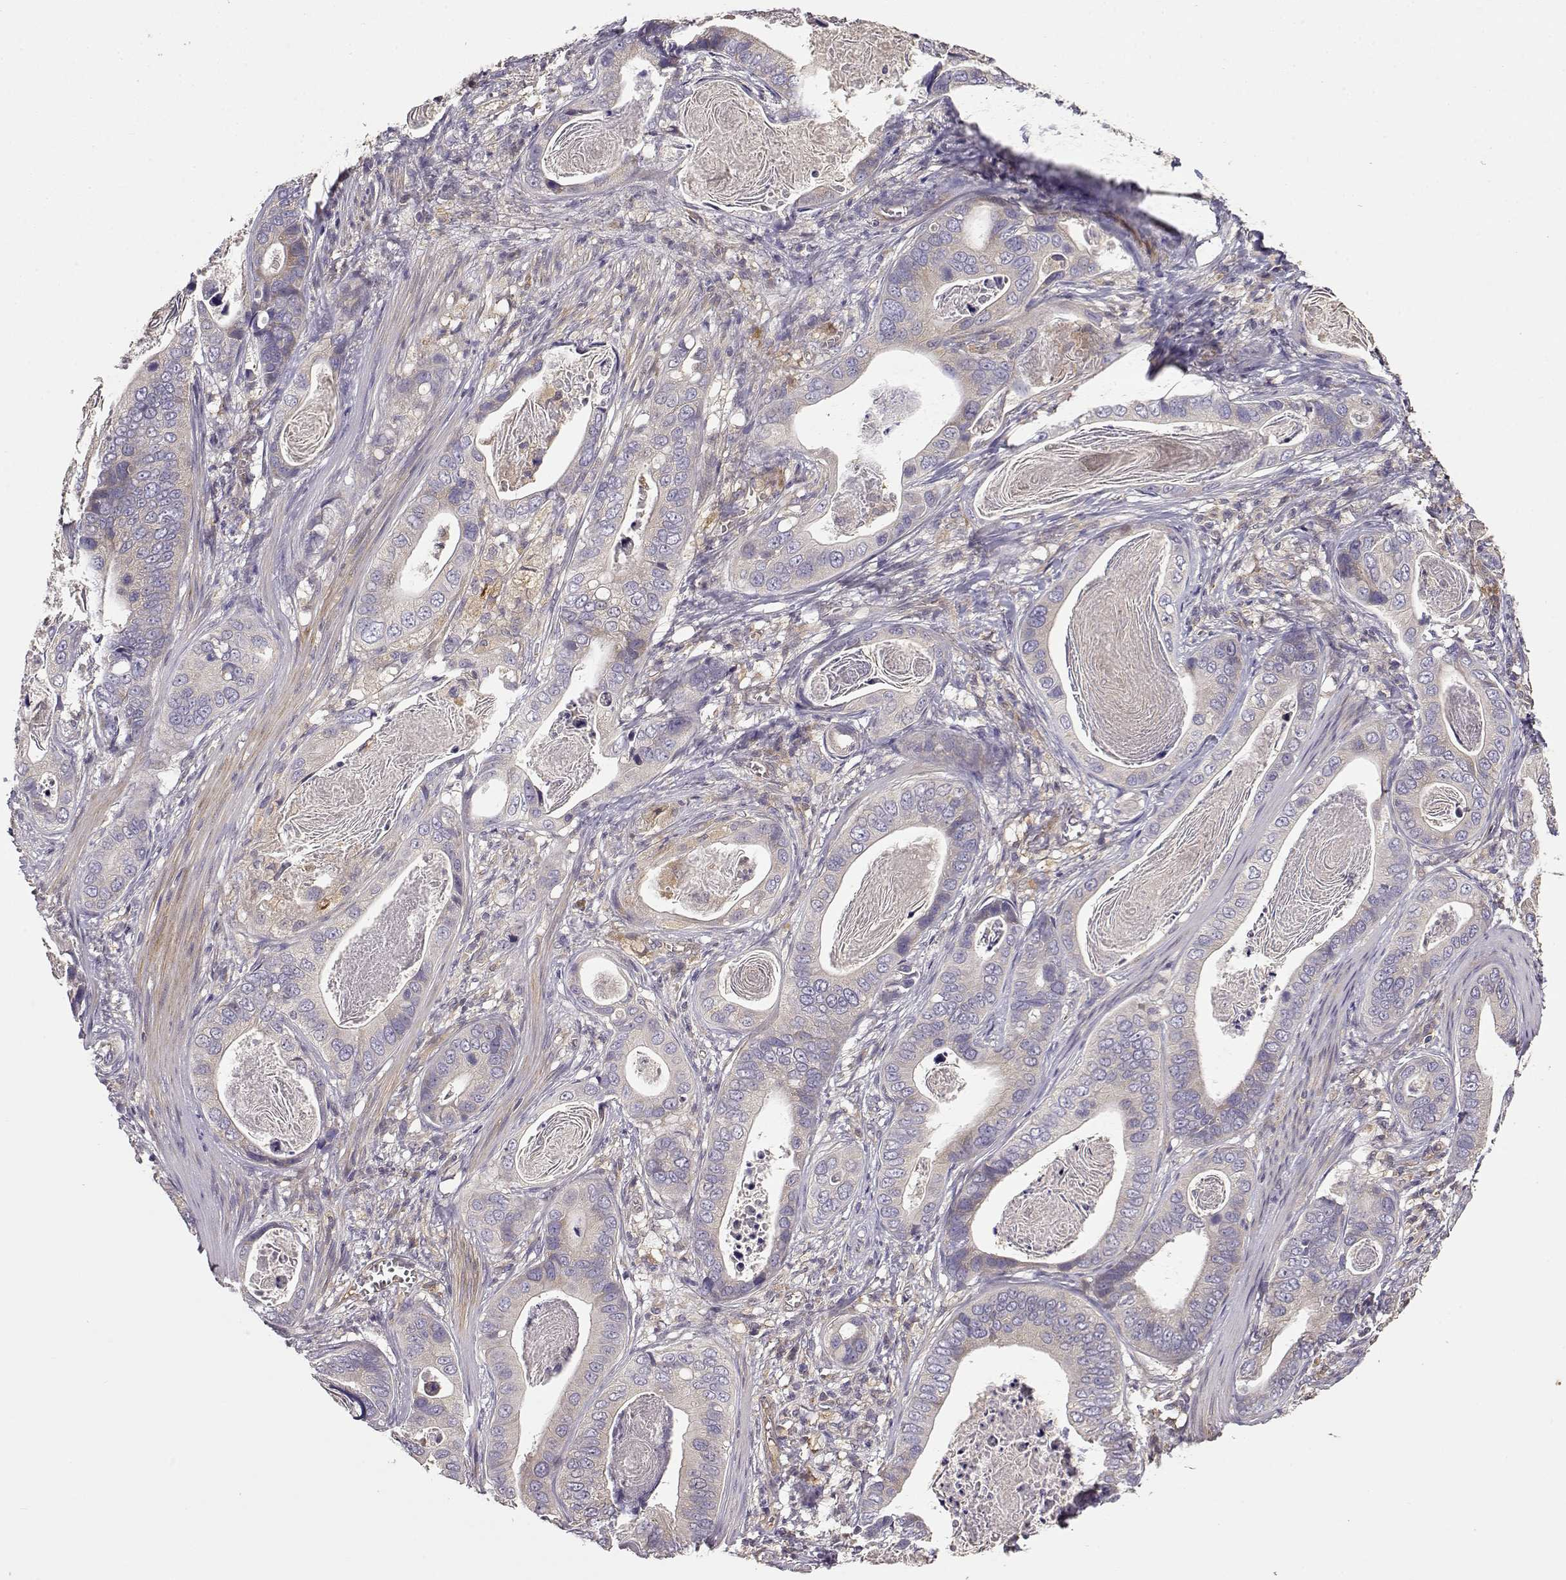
{"staining": {"intensity": "negative", "quantity": "none", "location": "none"}, "tissue": "stomach cancer", "cell_type": "Tumor cells", "image_type": "cancer", "snomed": [{"axis": "morphology", "description": "Adenocarcinoma, NOS"}, {"axis": "topography", "description": "Stomach"}], "caption": "IHC image of adenocarcinoma (stomach) stained for a protein (brown), which reveals no positivity in tumor cells.", "gene": "CRIM1", "patient": {"sex": "male", "age": 84}}